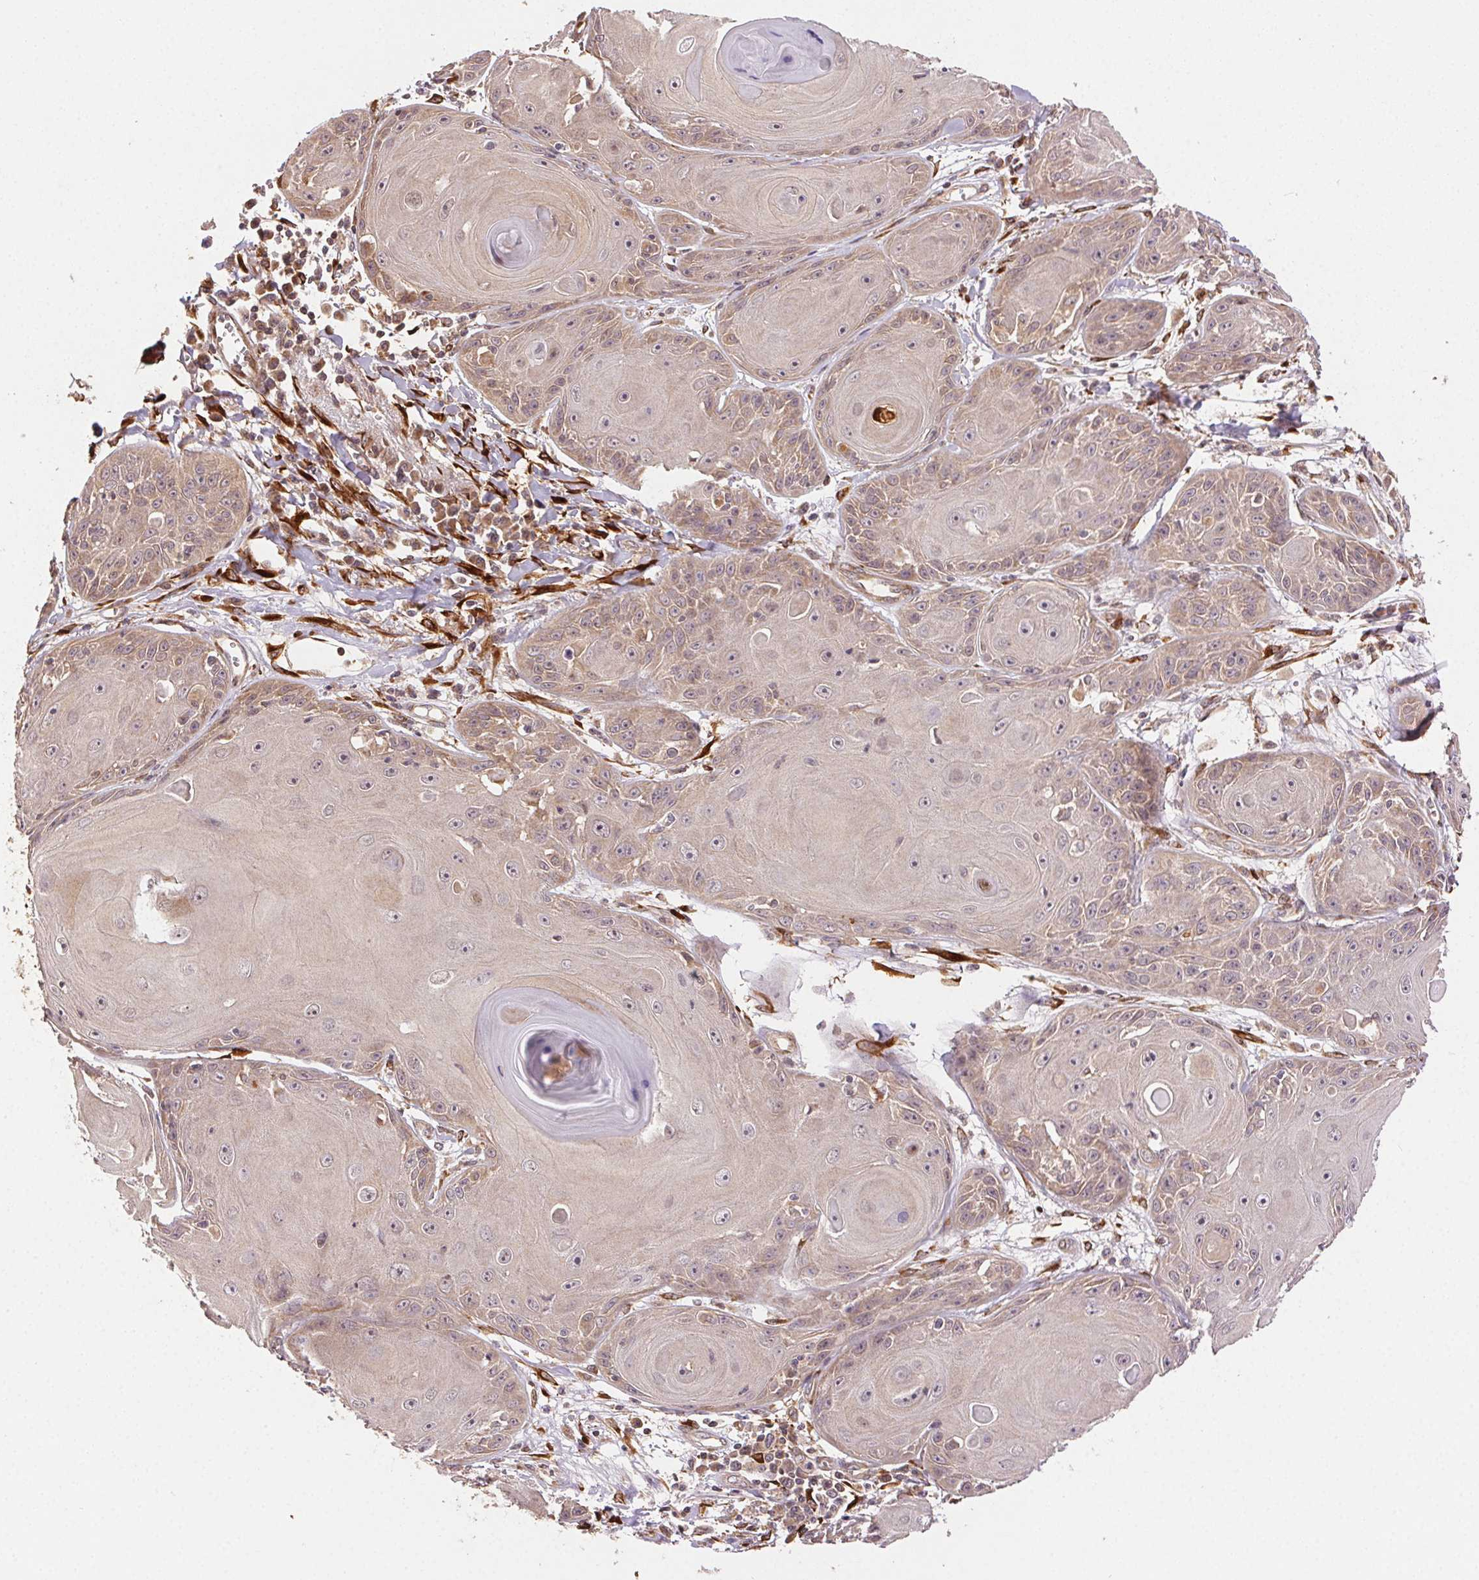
{"staining": {"intensity": "weak", "quantity": ">75%", "location": "cytoplasmic/membranous"}, "tissue": "skin cancer", "cell_type": "Tumor cells", "image_type": "cancer", "snomed": [{"axis": "morphology", "description": "Squamous cell carcinoma, NOS"}, {"axis": "topography", "description": "Skin"}, {"axis": "topography", "description": "Vulva"}], "caption": "Protein expression analysis of skin cancer displays weak cytoplasmic/membranous expression in about >75% of tumor cells.", "gene": "KLHL15", "patient": {"sex": "female", "age": 85}}